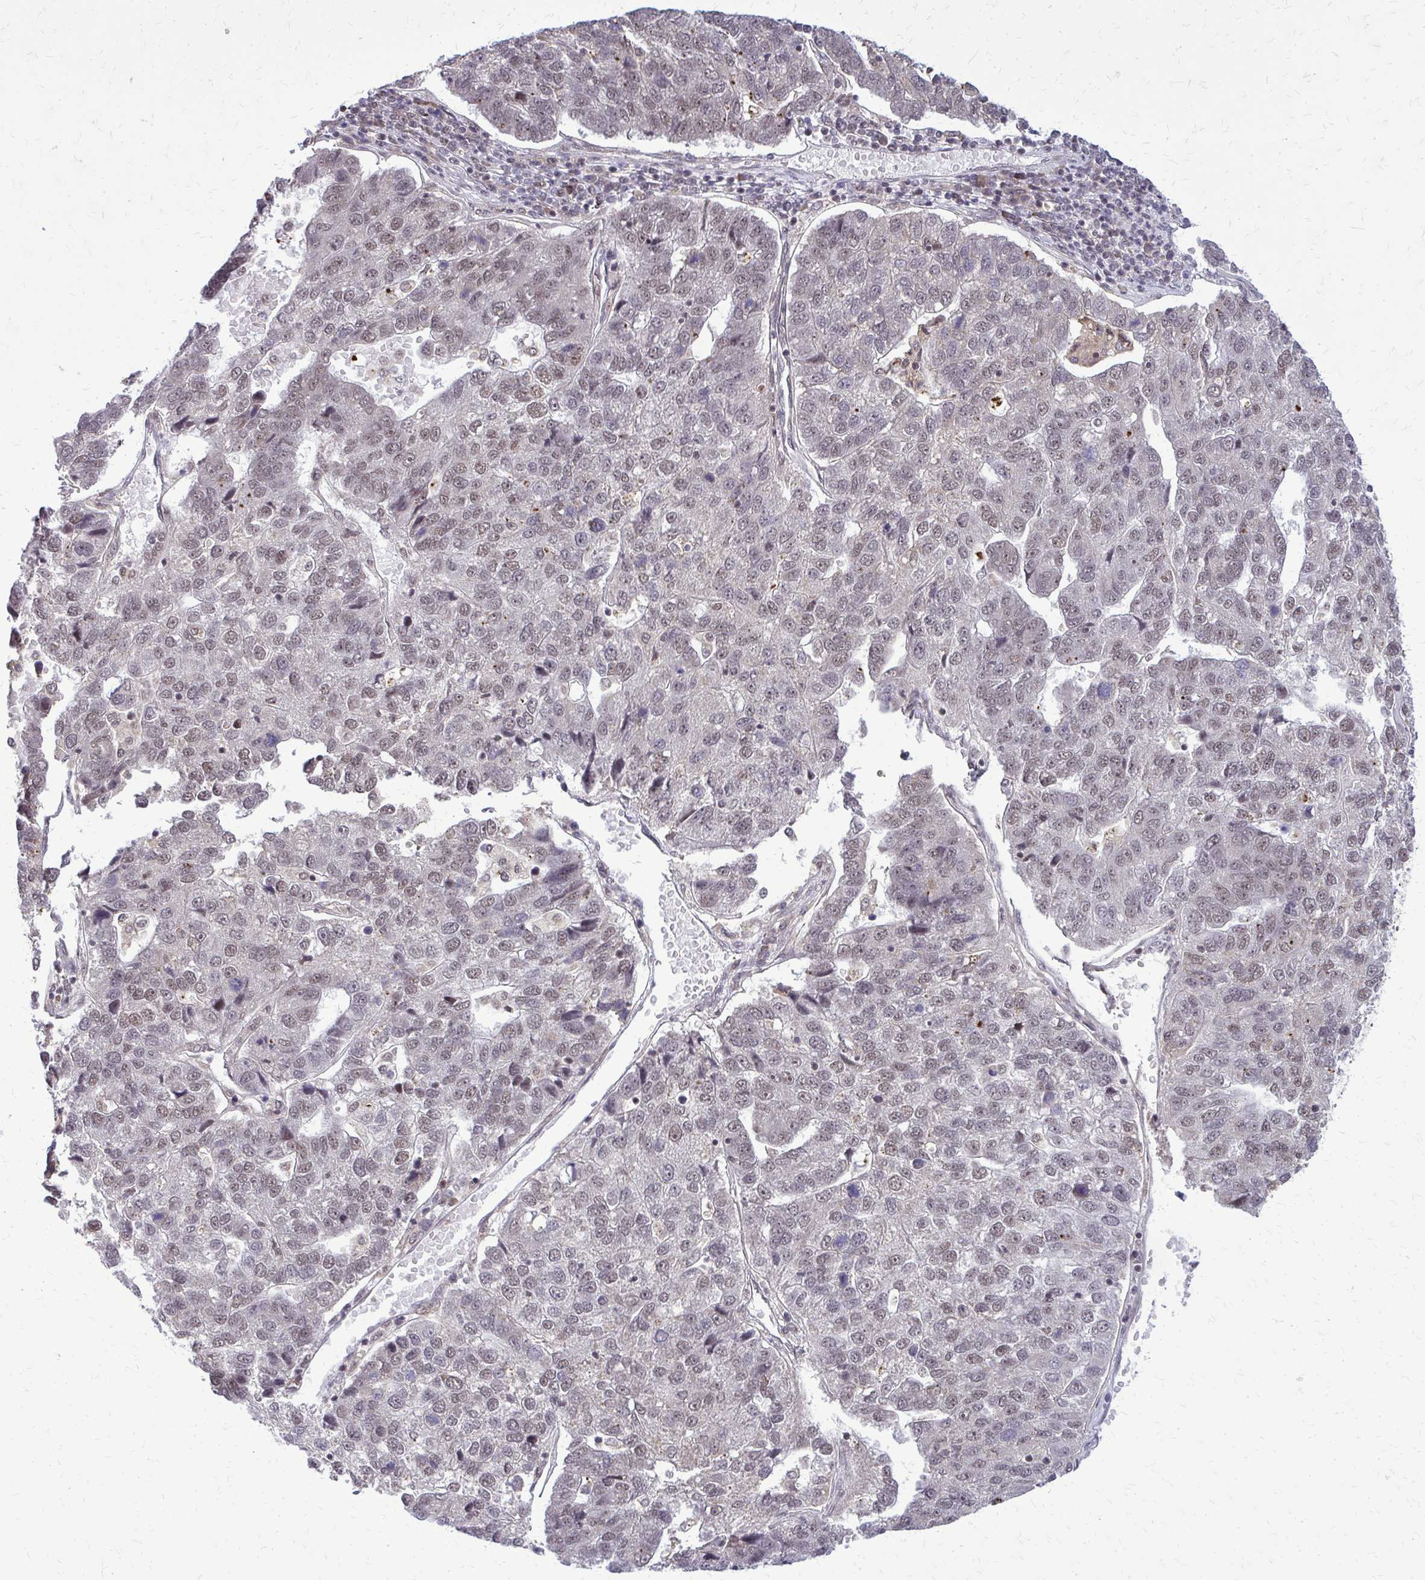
{"staining": {"intensity": "weak", "quantity": "25%-75%", "location": "nuclear"}, "tissue": "pancreatic cancer", "cell_type": "Tumor cells", "image_type": "cancer", "snomed": [{"axis": "morphology", "description": "Adenocarcinoma, NOS"}, {"axis": "topography", "description": "Pancreas"}], "caption": "Brown immunohistochemical staining in human pancreatic cancer (adenocarcinoma) shows weak nuclear expression in about 25%-75% of tumor cells. (Stains: DAB in brown, nuclei in blue, Microscopy: brightfield microscopy at high magnification).", "gene": "HDAC3", "patient": {"sex": "female", "age": 61}}